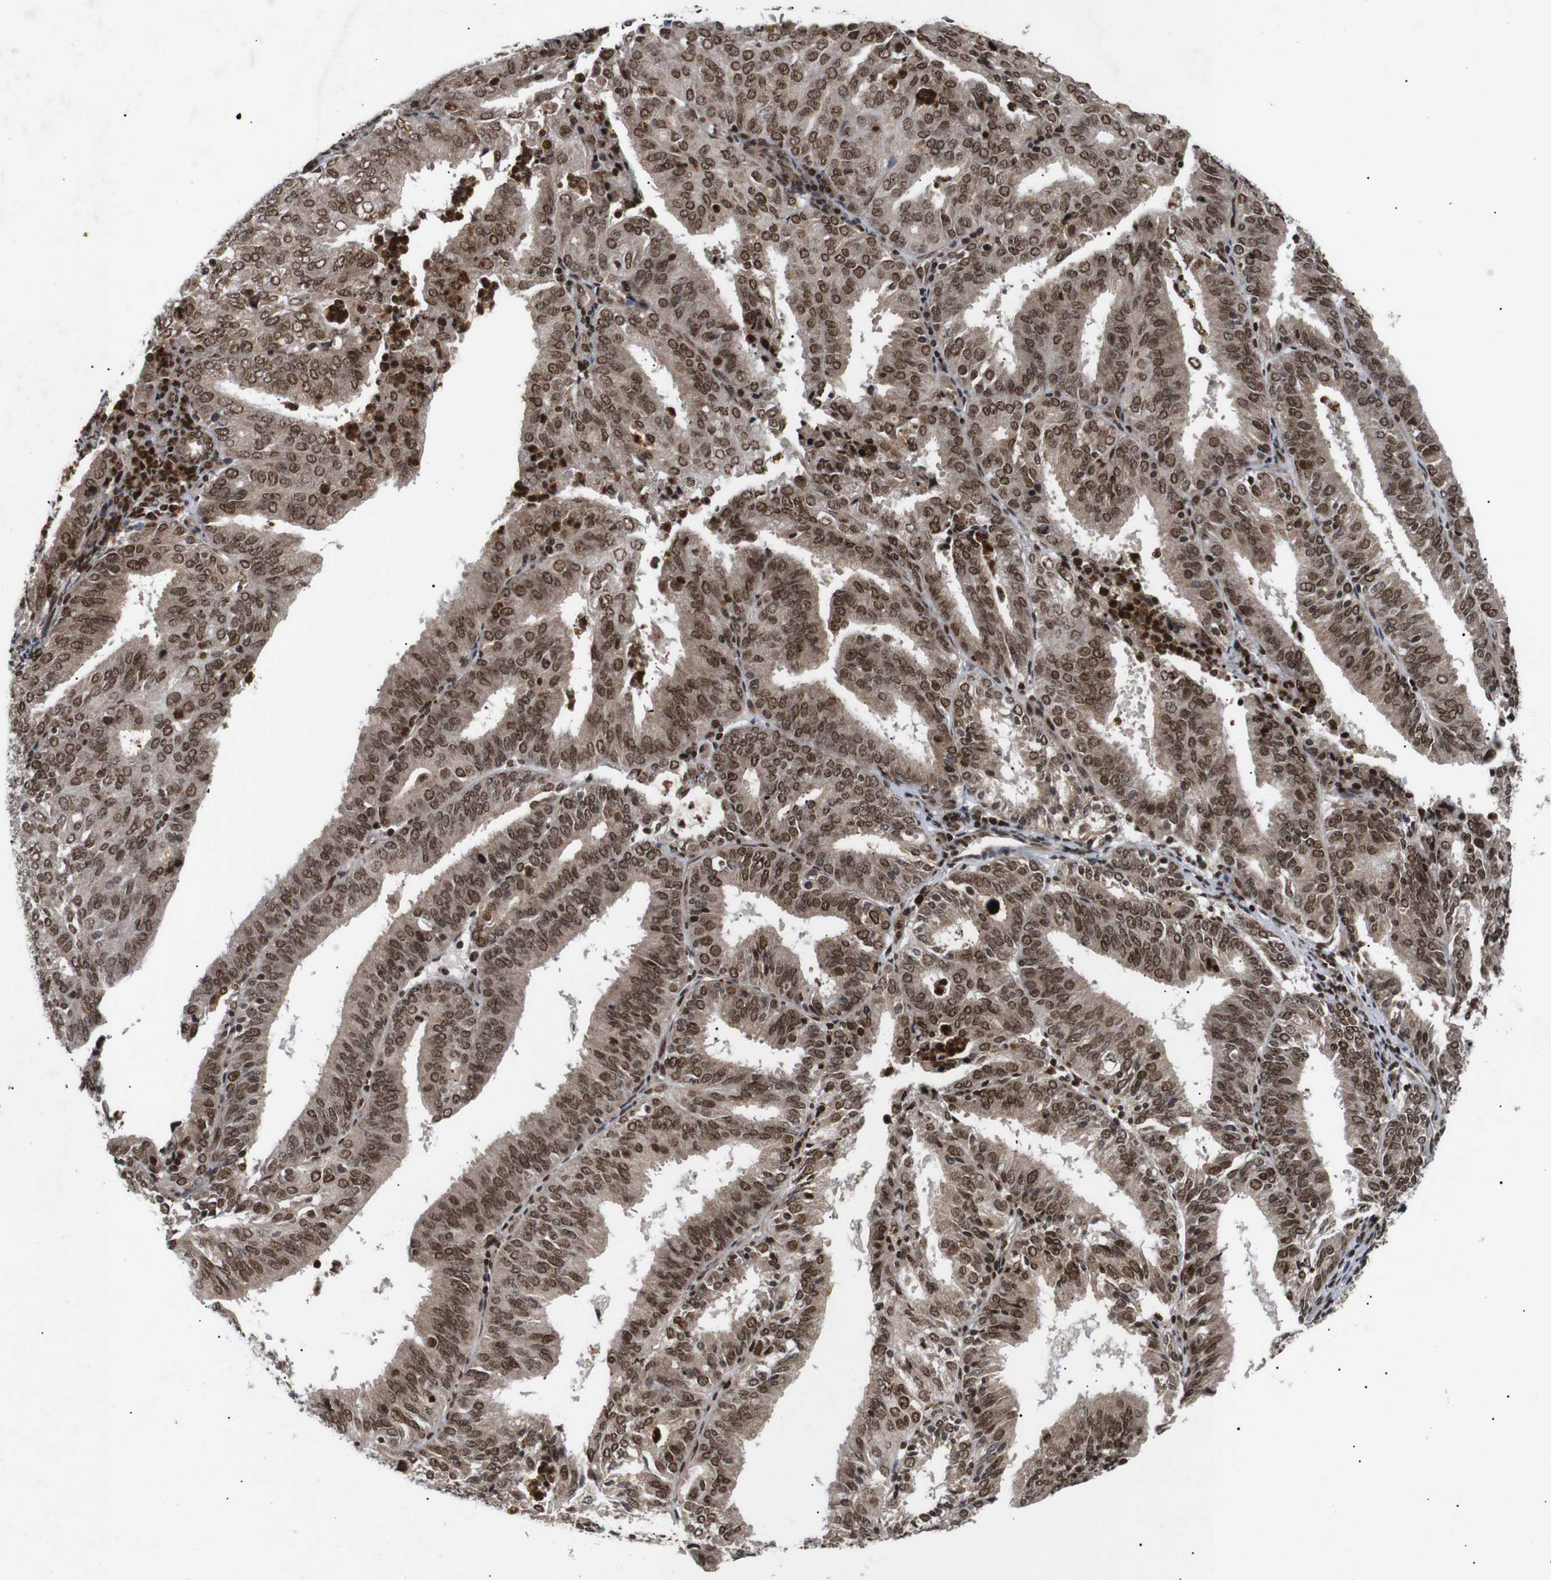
{"staining": {"intensity": "moderate", "quantity": ">75%", "location": "cytoplasmic/membranous,nuclear"}, "tissue": "endometrial cancer", "cell_type": "Tumor cells", "image_type": "cancer", "snomed": [{"axis": "morphology", "description": "Adenocarcinoma, NOS"}, {"axis": "topography", "description": "Uterus"}], "caption": "Adenocarcinoma (endometrial) stained with DAB (3,3'-diaminobenzidine) immunohistochemistry (IHC) exhibits medium levels of moderate cytoplasmic/membranous and nuclear staining in about >75% of tumor cells. The staining was performed using DAB (3,3'-diaminobenzidine), with brown indicating positive protein expression. Nuclei are stained blue with hematoxylin.", "gene": "KIF23", "patient": {"sex": "female", "age": 60}}